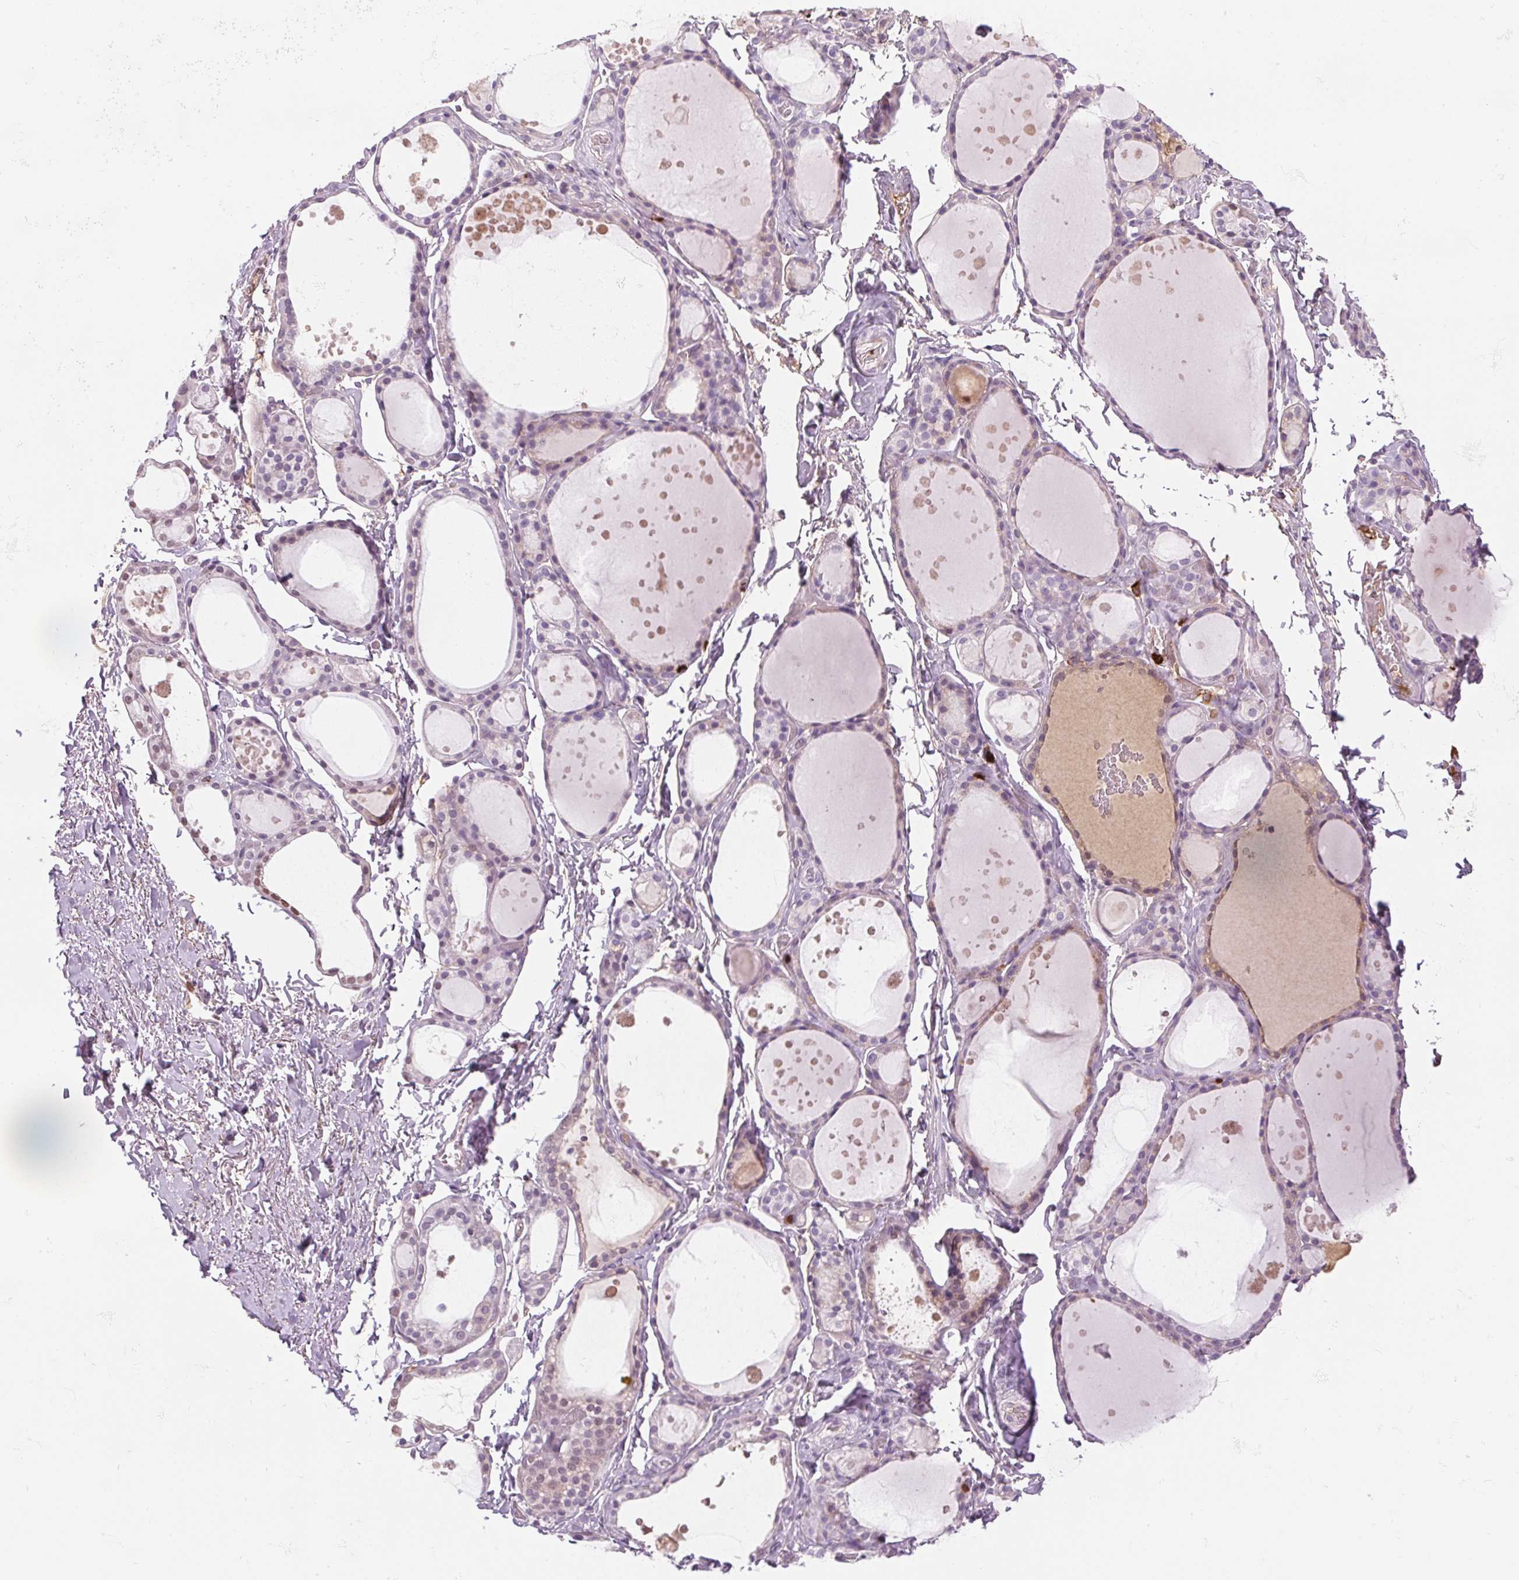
{"staining": {"intensity": "negative", "quantity": "none", "location": "none"}, "tissue": "thyroid gland", "cell_type": "Glandular cells", "image_type": "normal", "snomed": [{"axis": "morphology", "description": "Normal tissue, NOS"}, {"axis": "topography", "description": "Thyroid gland"}], "caption": "IHC micrograph of unremarkable thyroid gland stained for a protein (brown), which displays no staining in glandular cells.", "gene": "ORM1", "patient": {"sex": "male", "age": 68}}